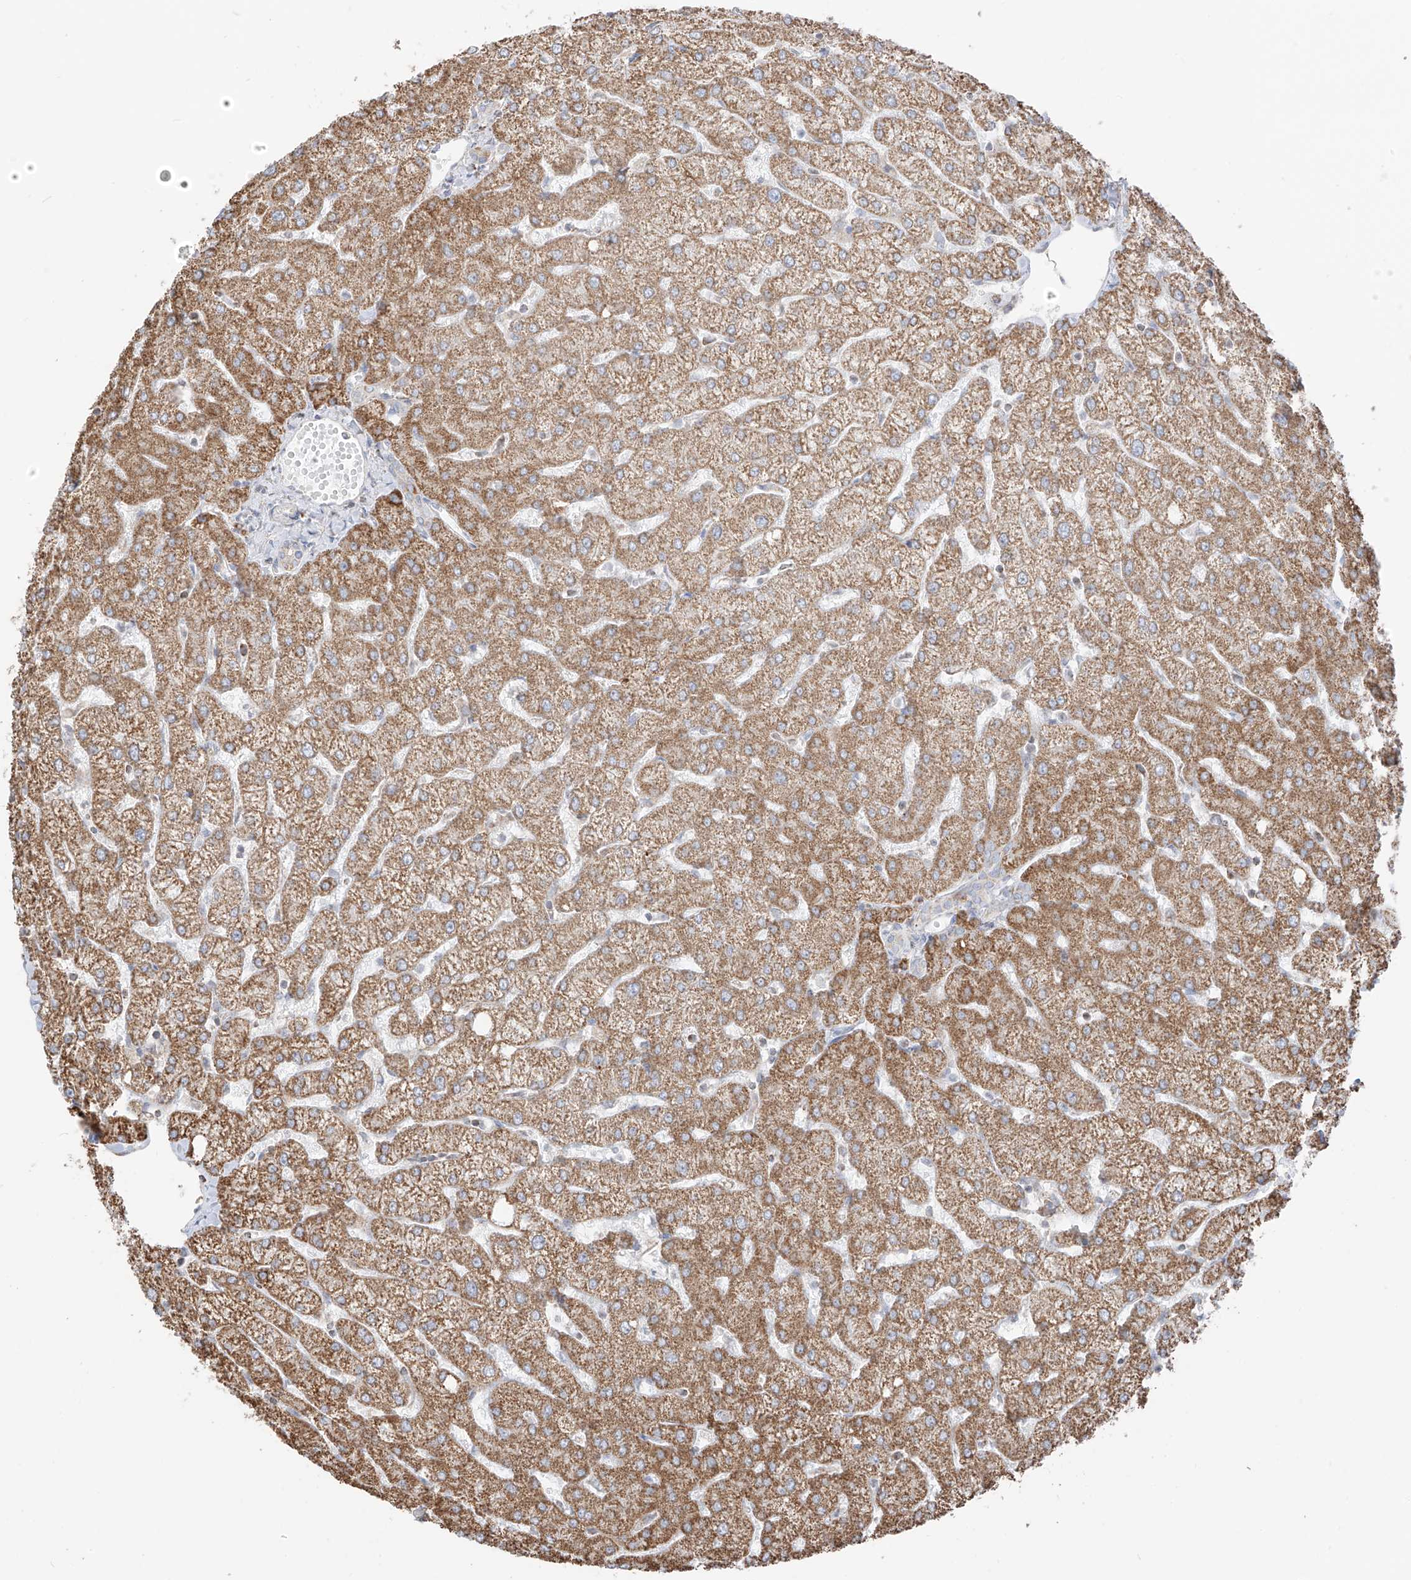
{"staining": {"intensity": "negative", "quantity": "none", "location": "none"}, "tissue": "liver", "cell_type": "Cholangiocytes", "image_type": "normal", "snomed": [{"axis": "morphology", "description": "Normal tissue, NOS"}, {"axis": "topography", "description": "Liver"}], "caption": "The histopathology image exhibits no staining of cholangiocytes in normal liver.", "gene": "ETHE1", "patient": {"sex": "female", "age": 54}}